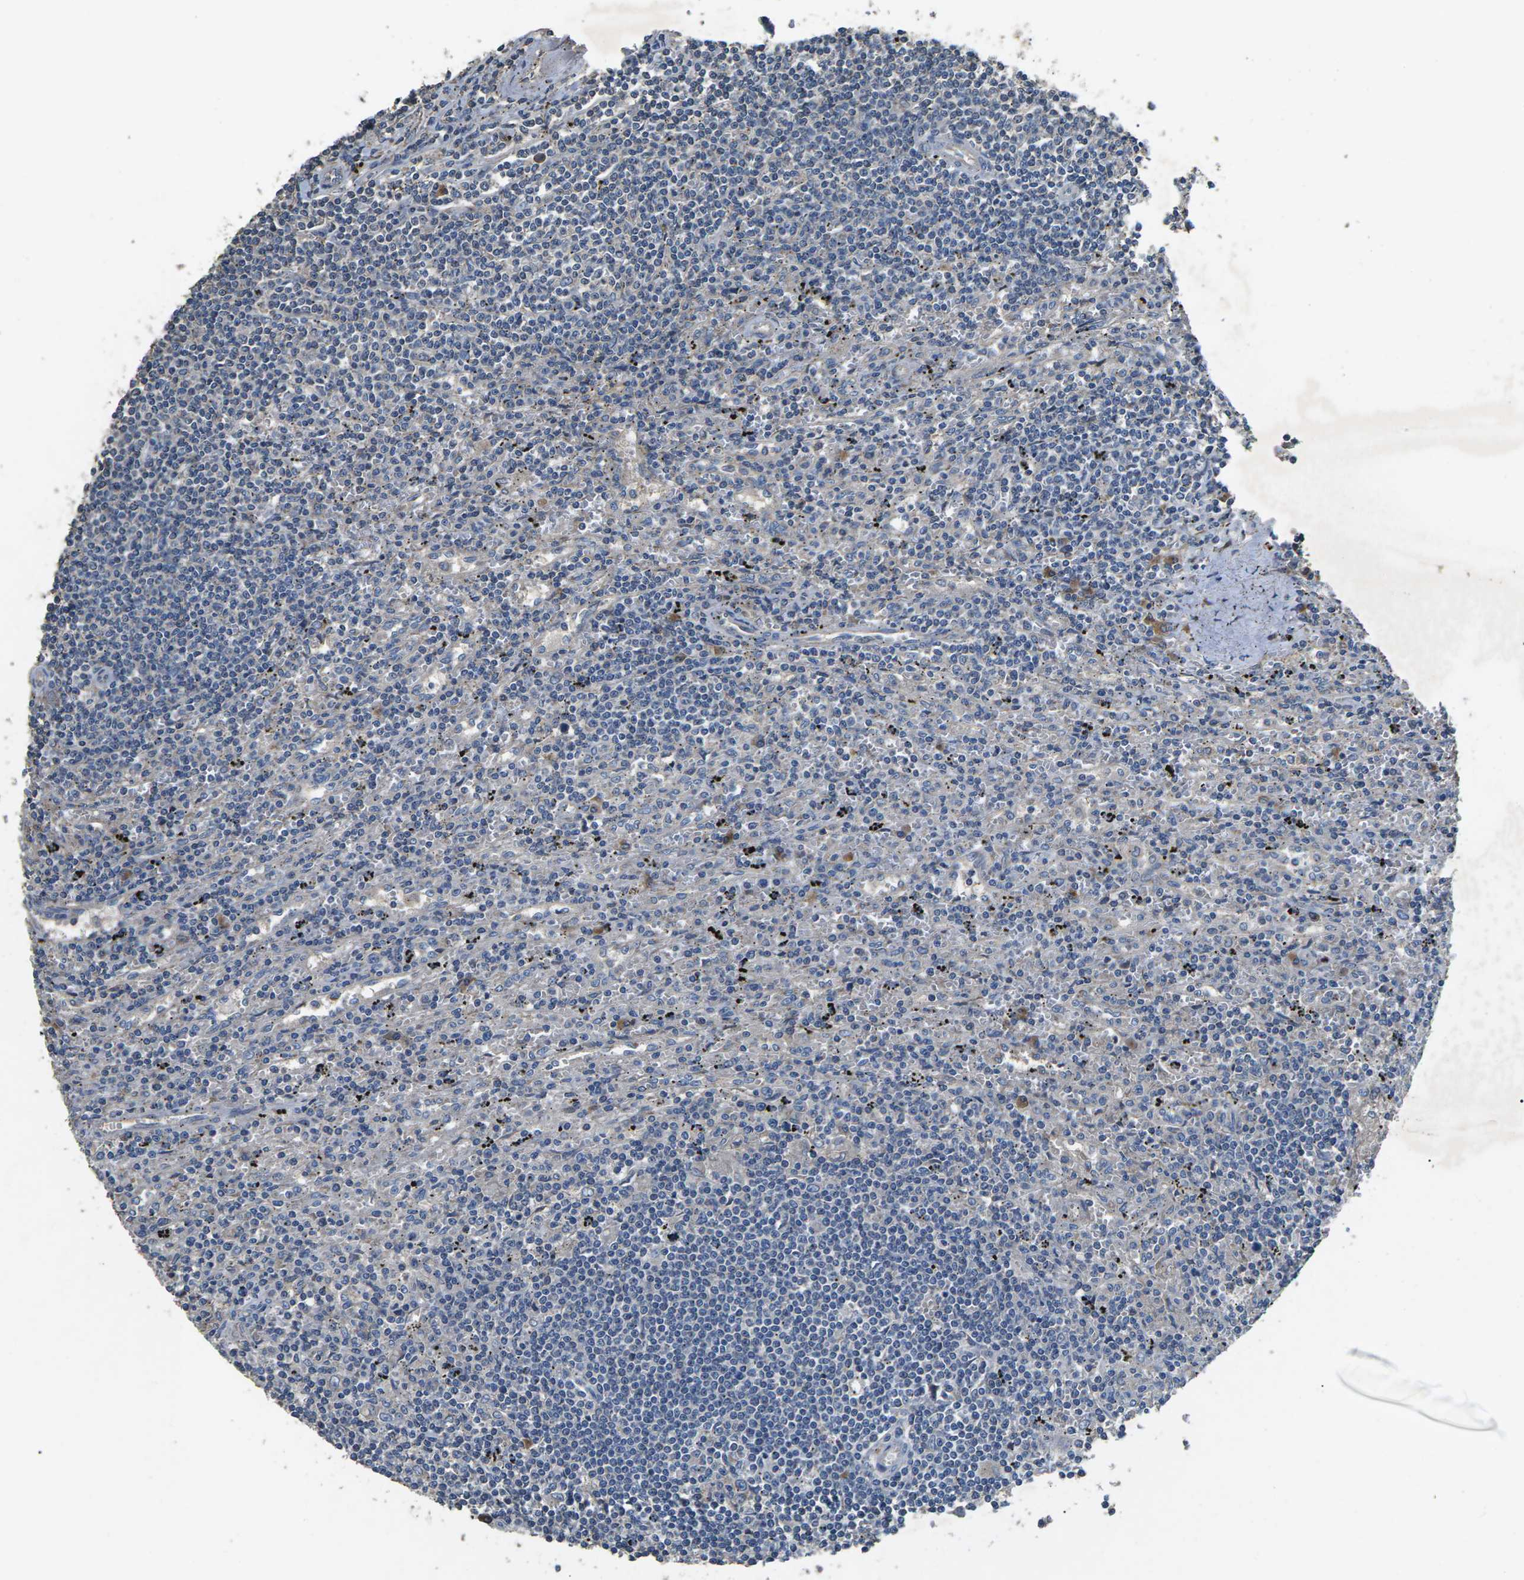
{"staining": {"intensity": "negative", "quantity": "none", "location": "none"}, "tissue": "lymphoma", "cell_type": "Tumor cells", "image_type": "cancer", "snomed": [{"axis": "morphology", "description": "Malignant lymphoma, non-Hodgkin's type, Low grade"}, {"axis": "topography", "description": "Spleen"}], "caption": "IHC histopathology image of malignant lymphoma, non-Hodgkin's type (low-grade) stained for a protein (brown), which displays no staining in tumor cells.", "gene": "B4GAT1", "patient": {"sex": "male", "age": 76}}